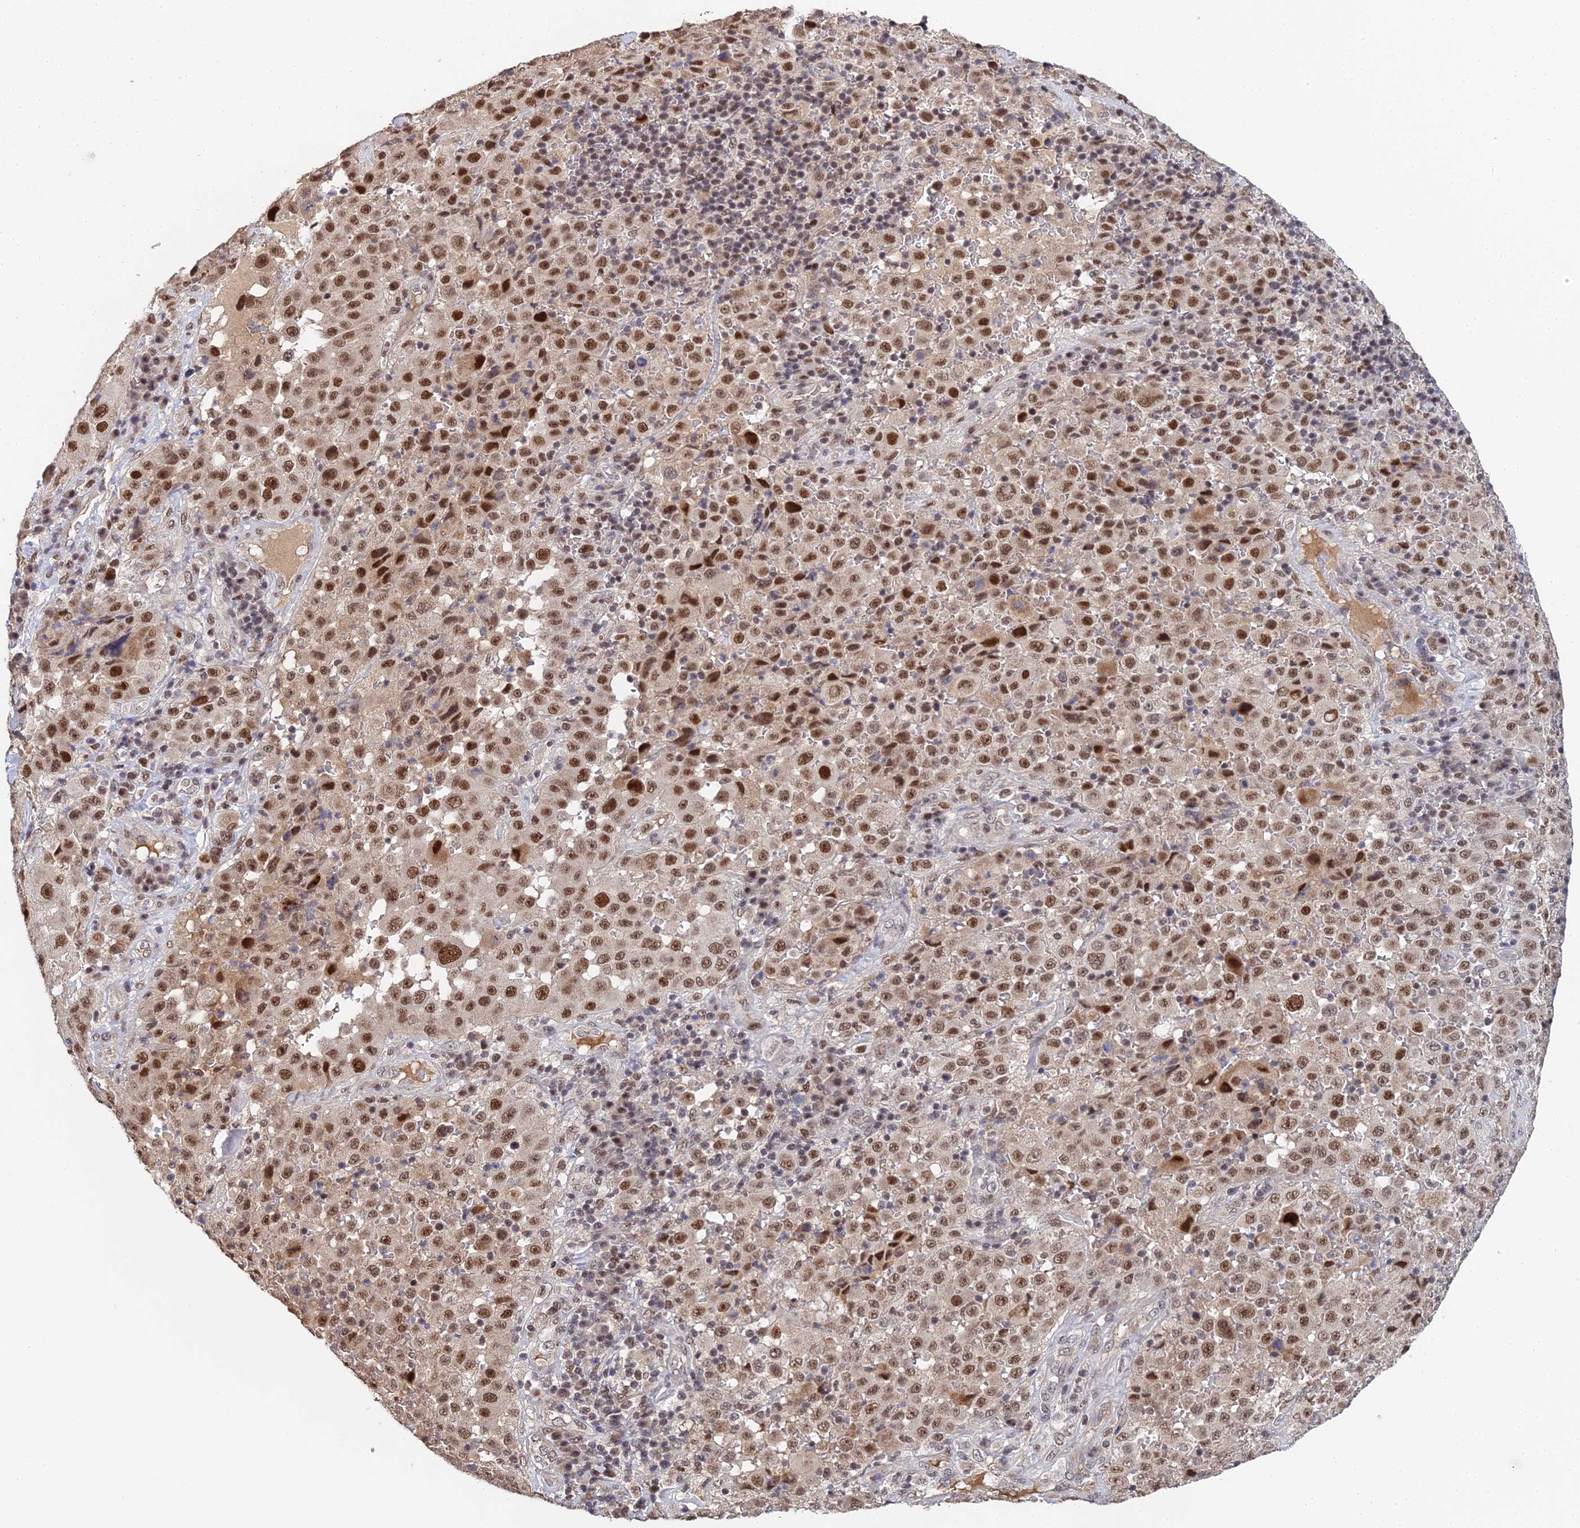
{"staining": {"intensity": "moderate", "quantity": ">75%", "location": "nuclear"}, "tissue": "melanoma", "cell_type": "Tumor cells", "image_type": "cancer", "snomed": [{"axis": "morphology", "description": "Malignant melanoma, Metastatic site"}, {"axis": "topography", "description": "Lymph node"}], "caption": "Immunohistochemistry (IHC) staining of melanoma, which reveals medium levels of moderate nuclear expression in approximately >75% of tumor cells indicating moderate nuclear protein expression. The staining was performed using DAB (3,3'-diaminobenzidine) (brown) for protein detection and nuclei were counterstained in hematoxylin (blue).", "gene": "ERCC5", "patient": {"sex": "male", "age": 62}}